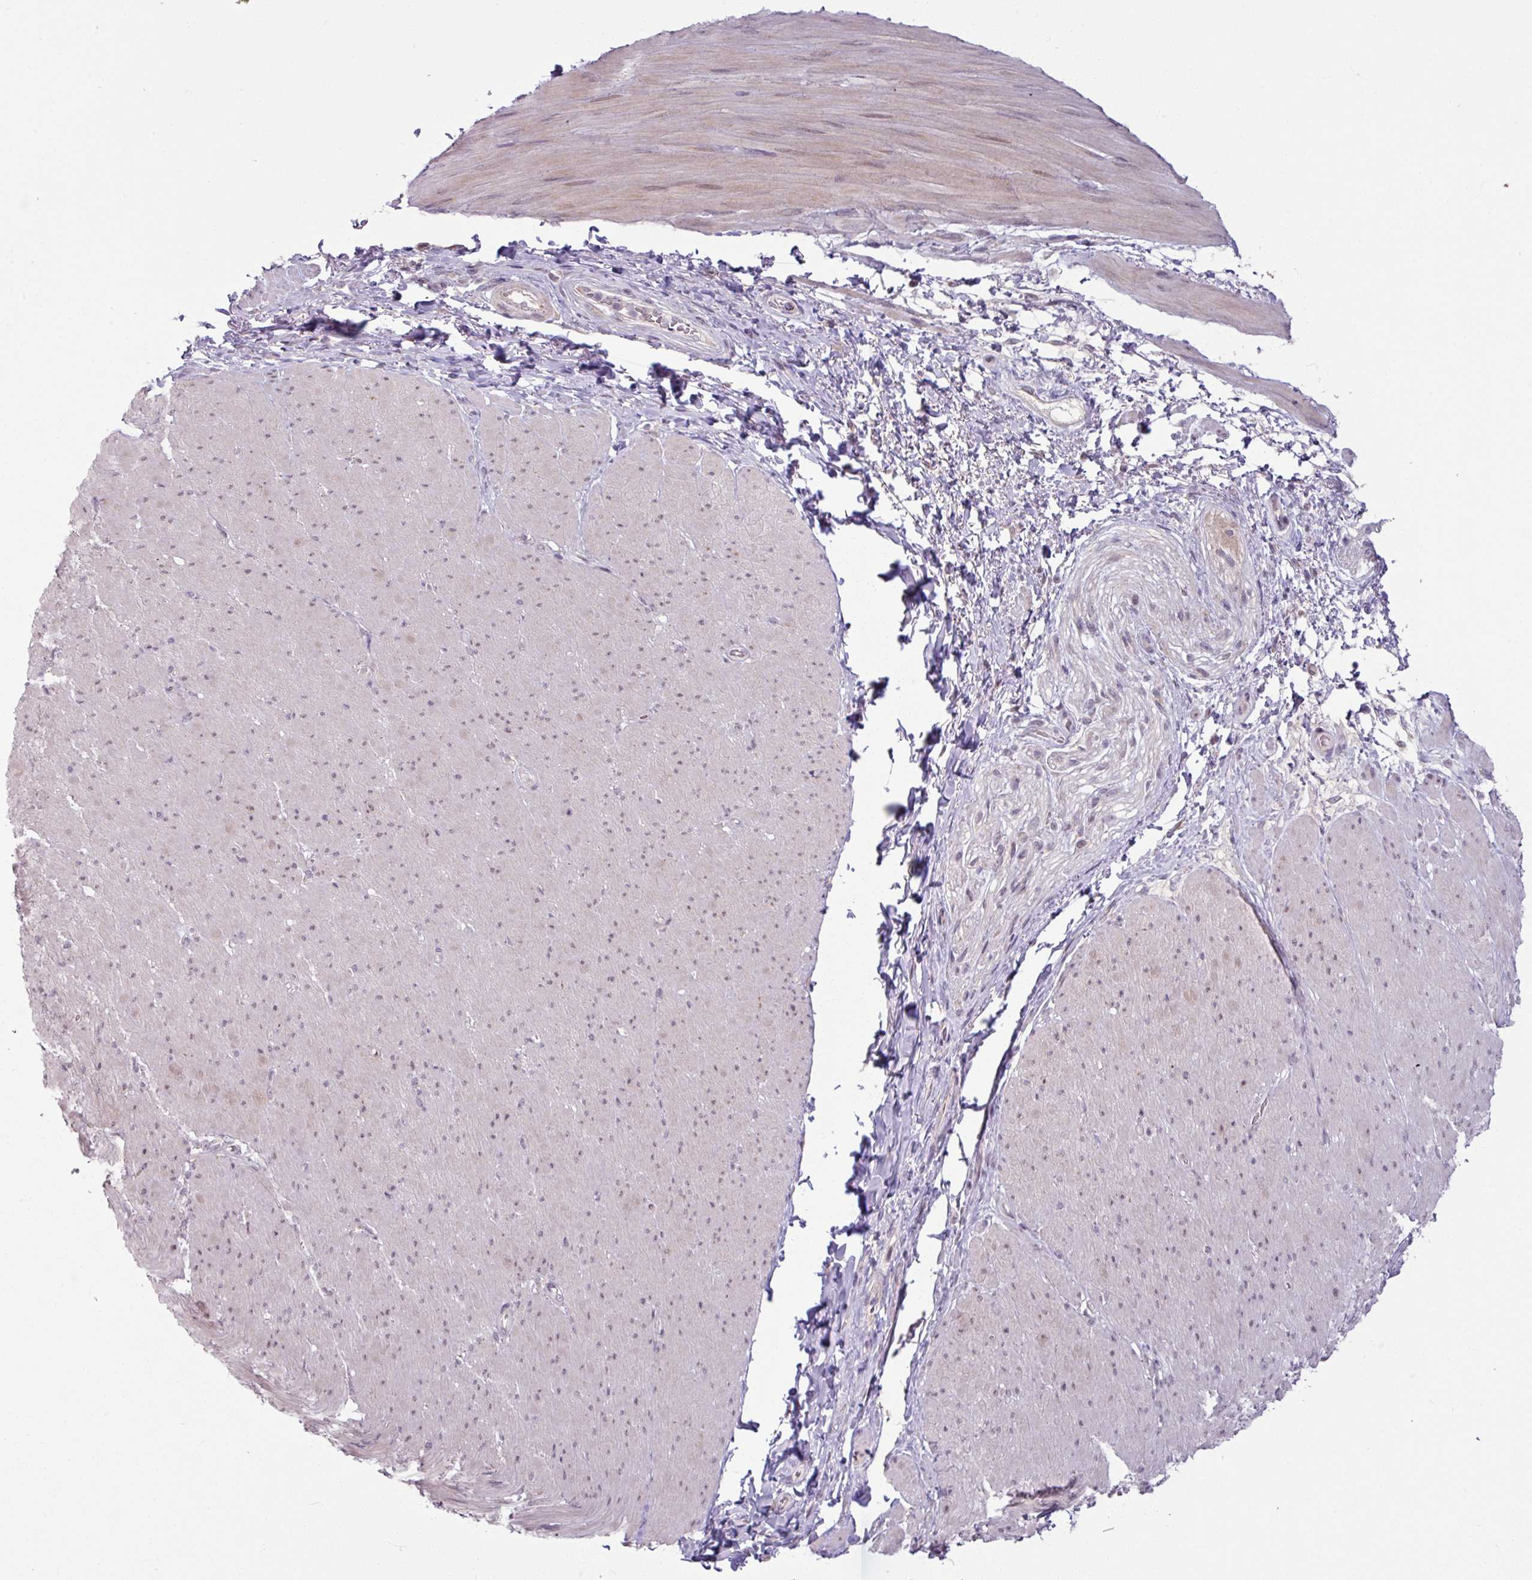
{"staining": {"intensity": "weak", "quantity": "<25%", "location": "nuclear"}, "tissue": "smooth muscle", "cell_type": "Smooth muscle cells", "image_type": "normal", "snomed": [{"axis": "morphology", "description": "Normal tissue, NOS"}, {"axis": "topography", "description": "Smooth muscle"}, {"axis": "topography", "description": "Rectum"}], "caption": "Smooth muscle cells are negative for brown protein staining in unremarkable smooth muscle. (DAB immunohistochemistry, high magnification).", "gene": "OGFOD3", "patient": {"sex": "male", "age": 53}}